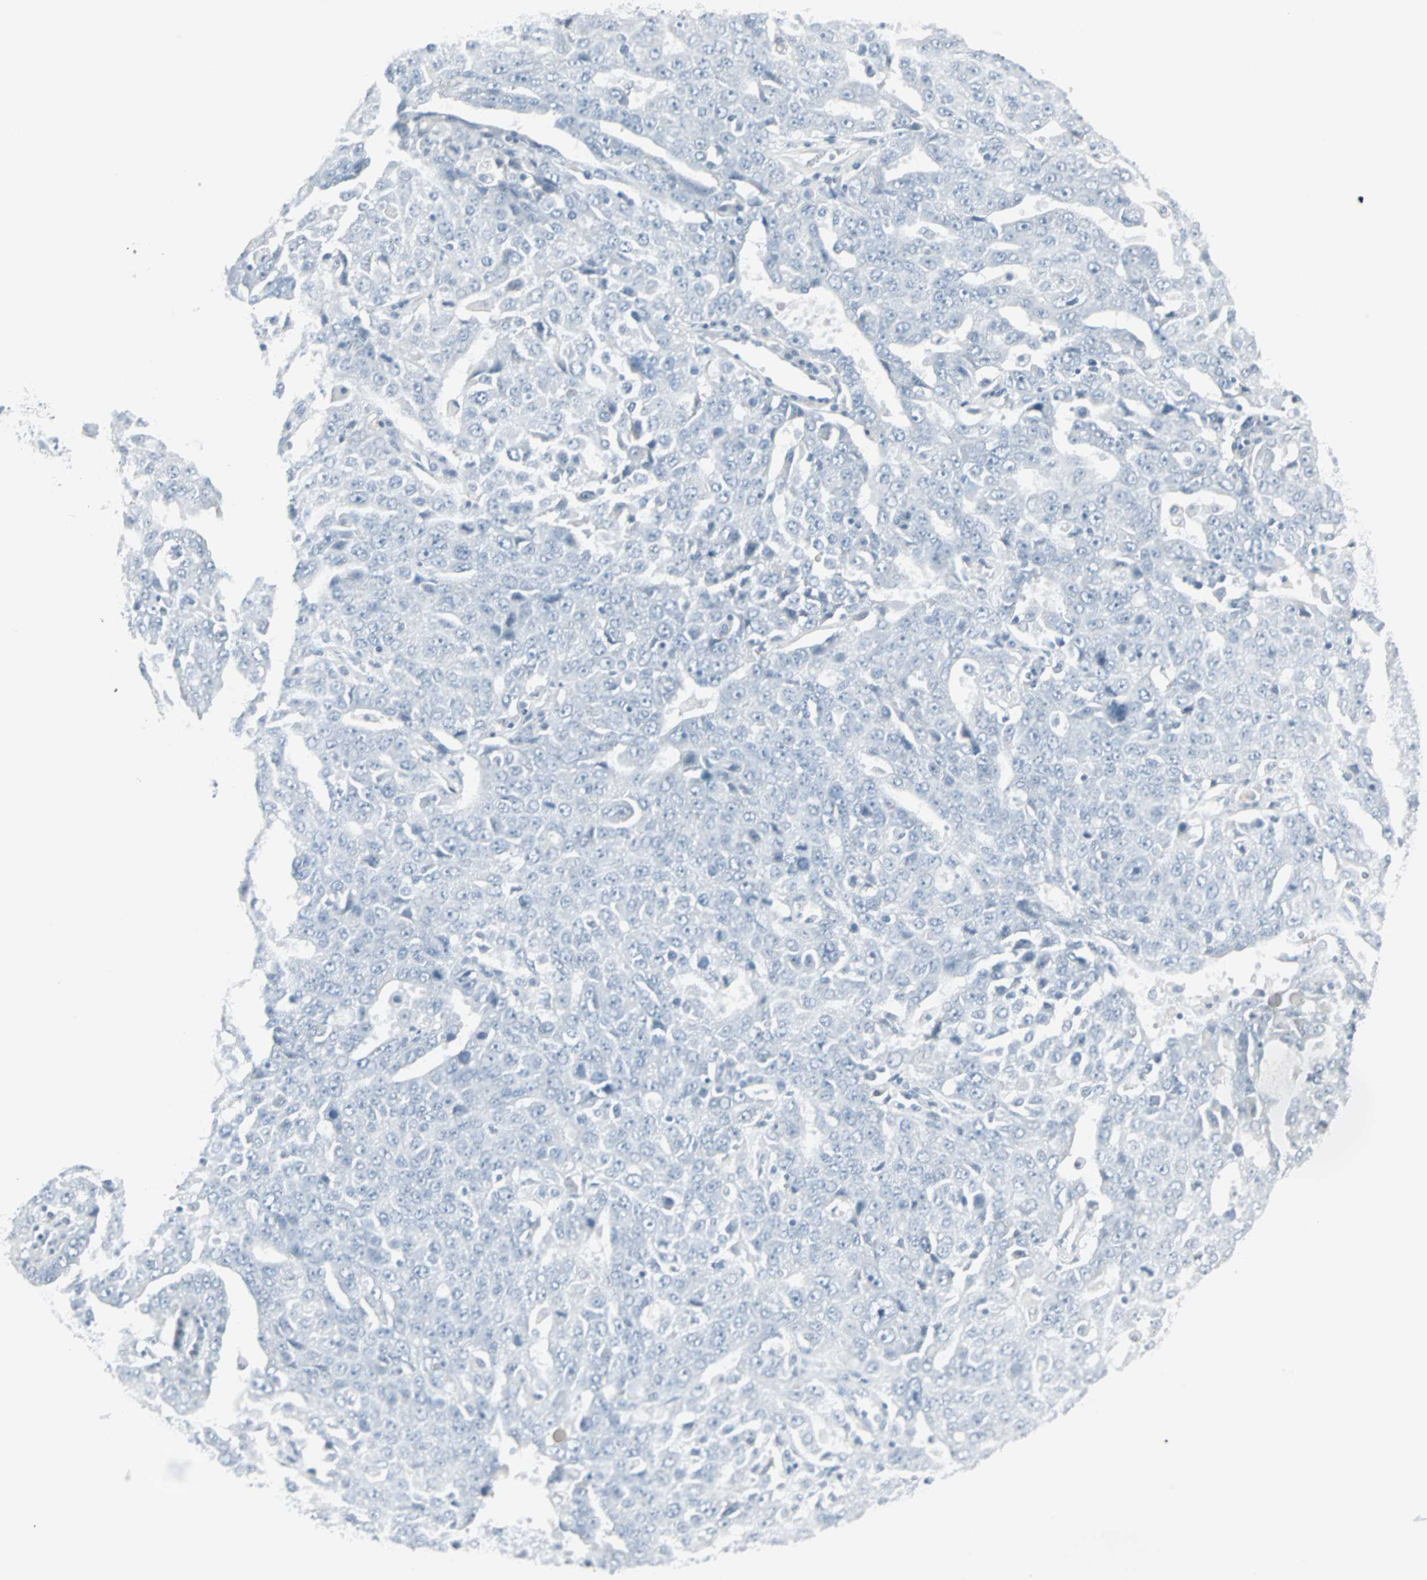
{"staining": {"intensity": "negative", "quantity": "none", "location": "none"}, "tissue": "ovarian cancer", "cell_type": "Tumor cells", "image_type": "cancer", "snomed": [{"axis": "morphology", "description": "Carcinoma, endometroid"}, {"axis": "topography", "description": "Ovary"}], "caption": "DAB (3,3'-diaminobenzidine) immunohistochemical staining of human ovarian cancer (endometroid carcinoma) displays no significant expression in tumor cells.", "gene": "LANCL3", "patient": {"sex": "female", "age": 62}}